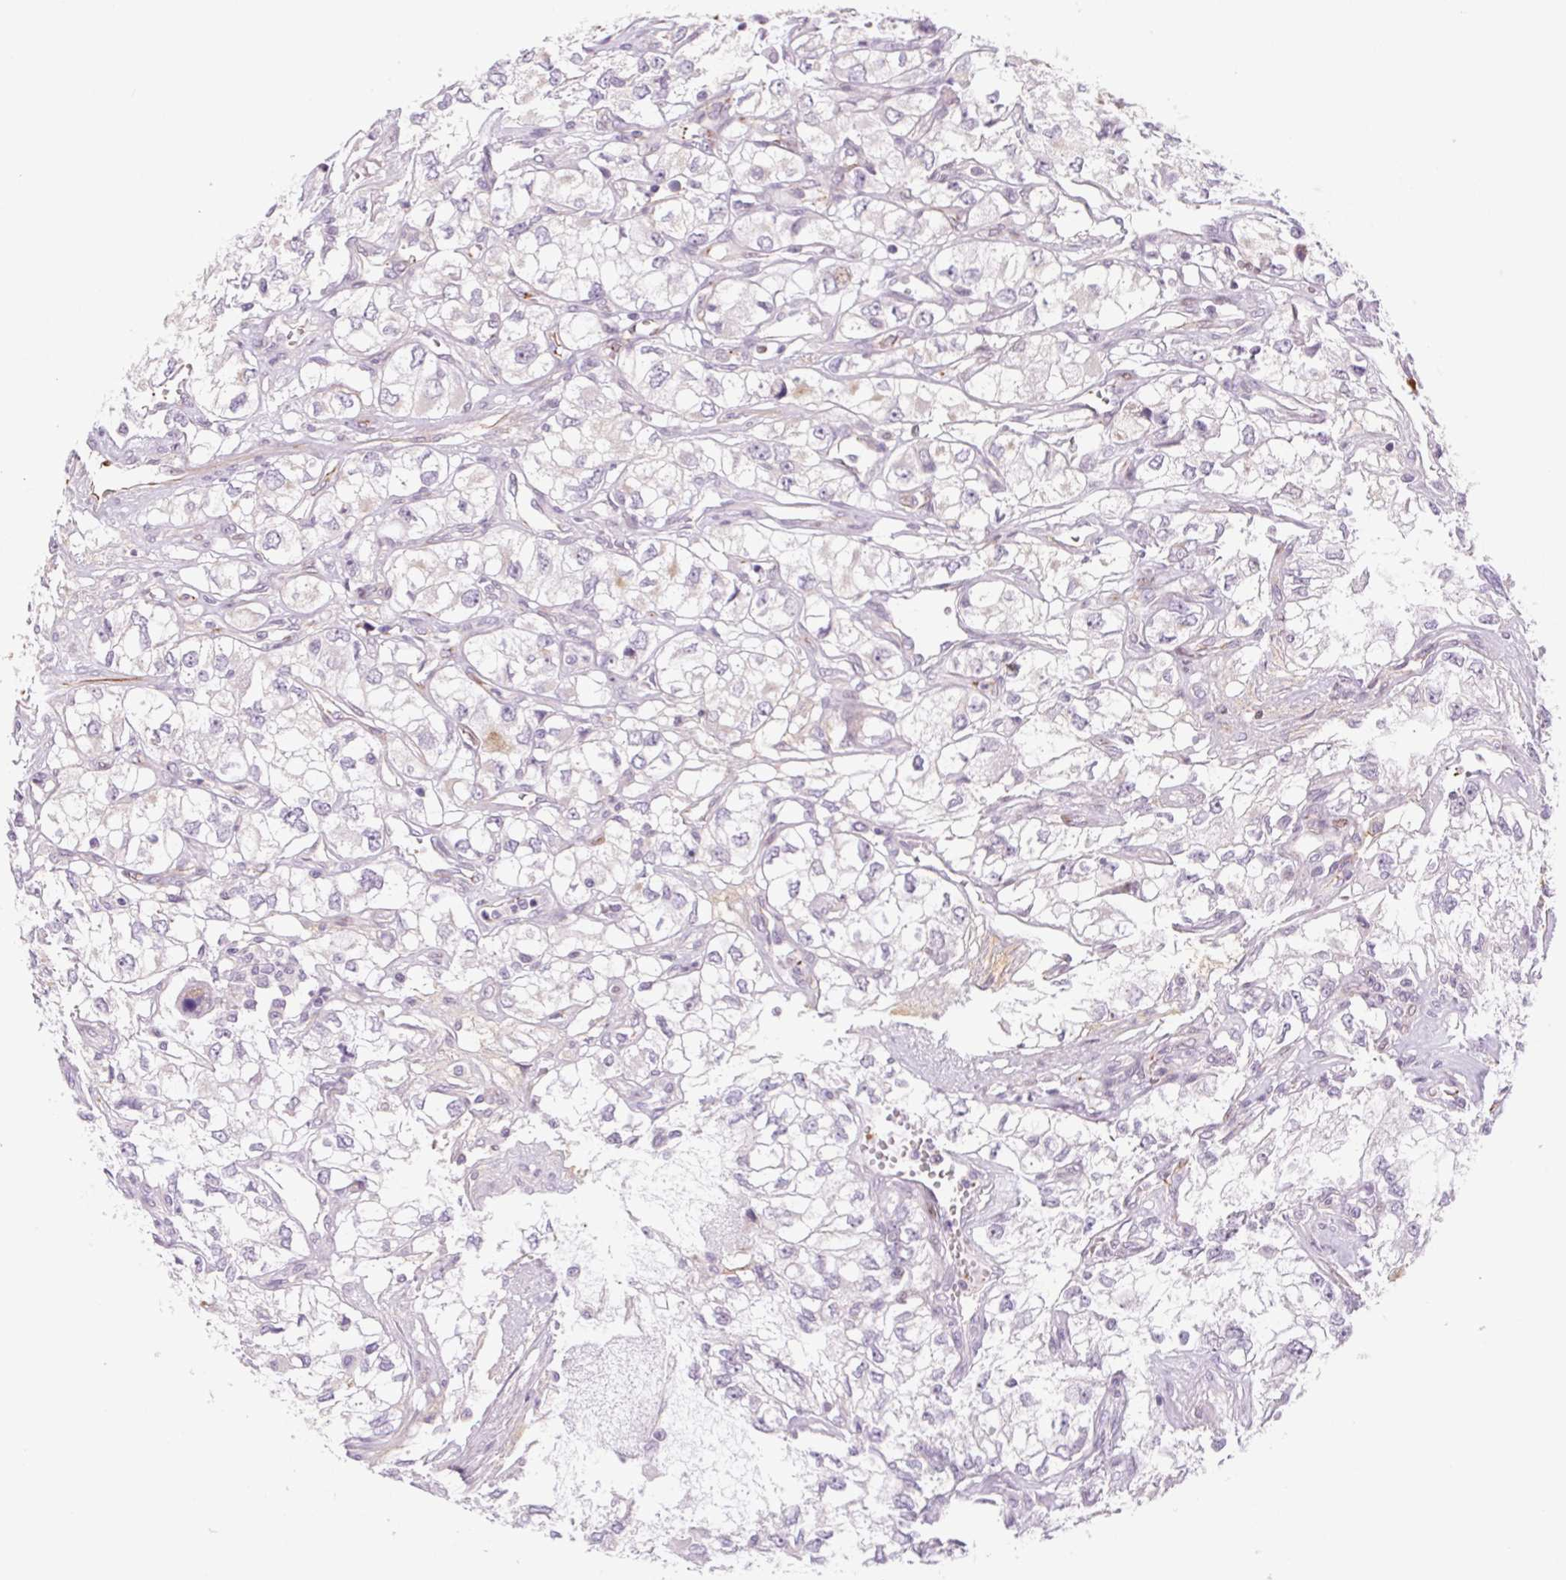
{"staining": {"intensity": "negative", "quantity": "none", "location": "none"}, "tissue": "renal cancer", "cell_type": "Tumor cells", "image_type": "cancer", "snomed": [{"axis": "morphology", "description": "Adenocarcinoma, NOS"}, {"axis": "topography", "description": "Kidney"}], "caption": "High power microscopy photomicrograph of an immunohistochemistry (IHC) micrograph of renal cancer (adenocarcinoma), revealing no significant staining in tumor cells.", "gene": "MS4A13", "patient": {"sex": "female", "age": 59}}